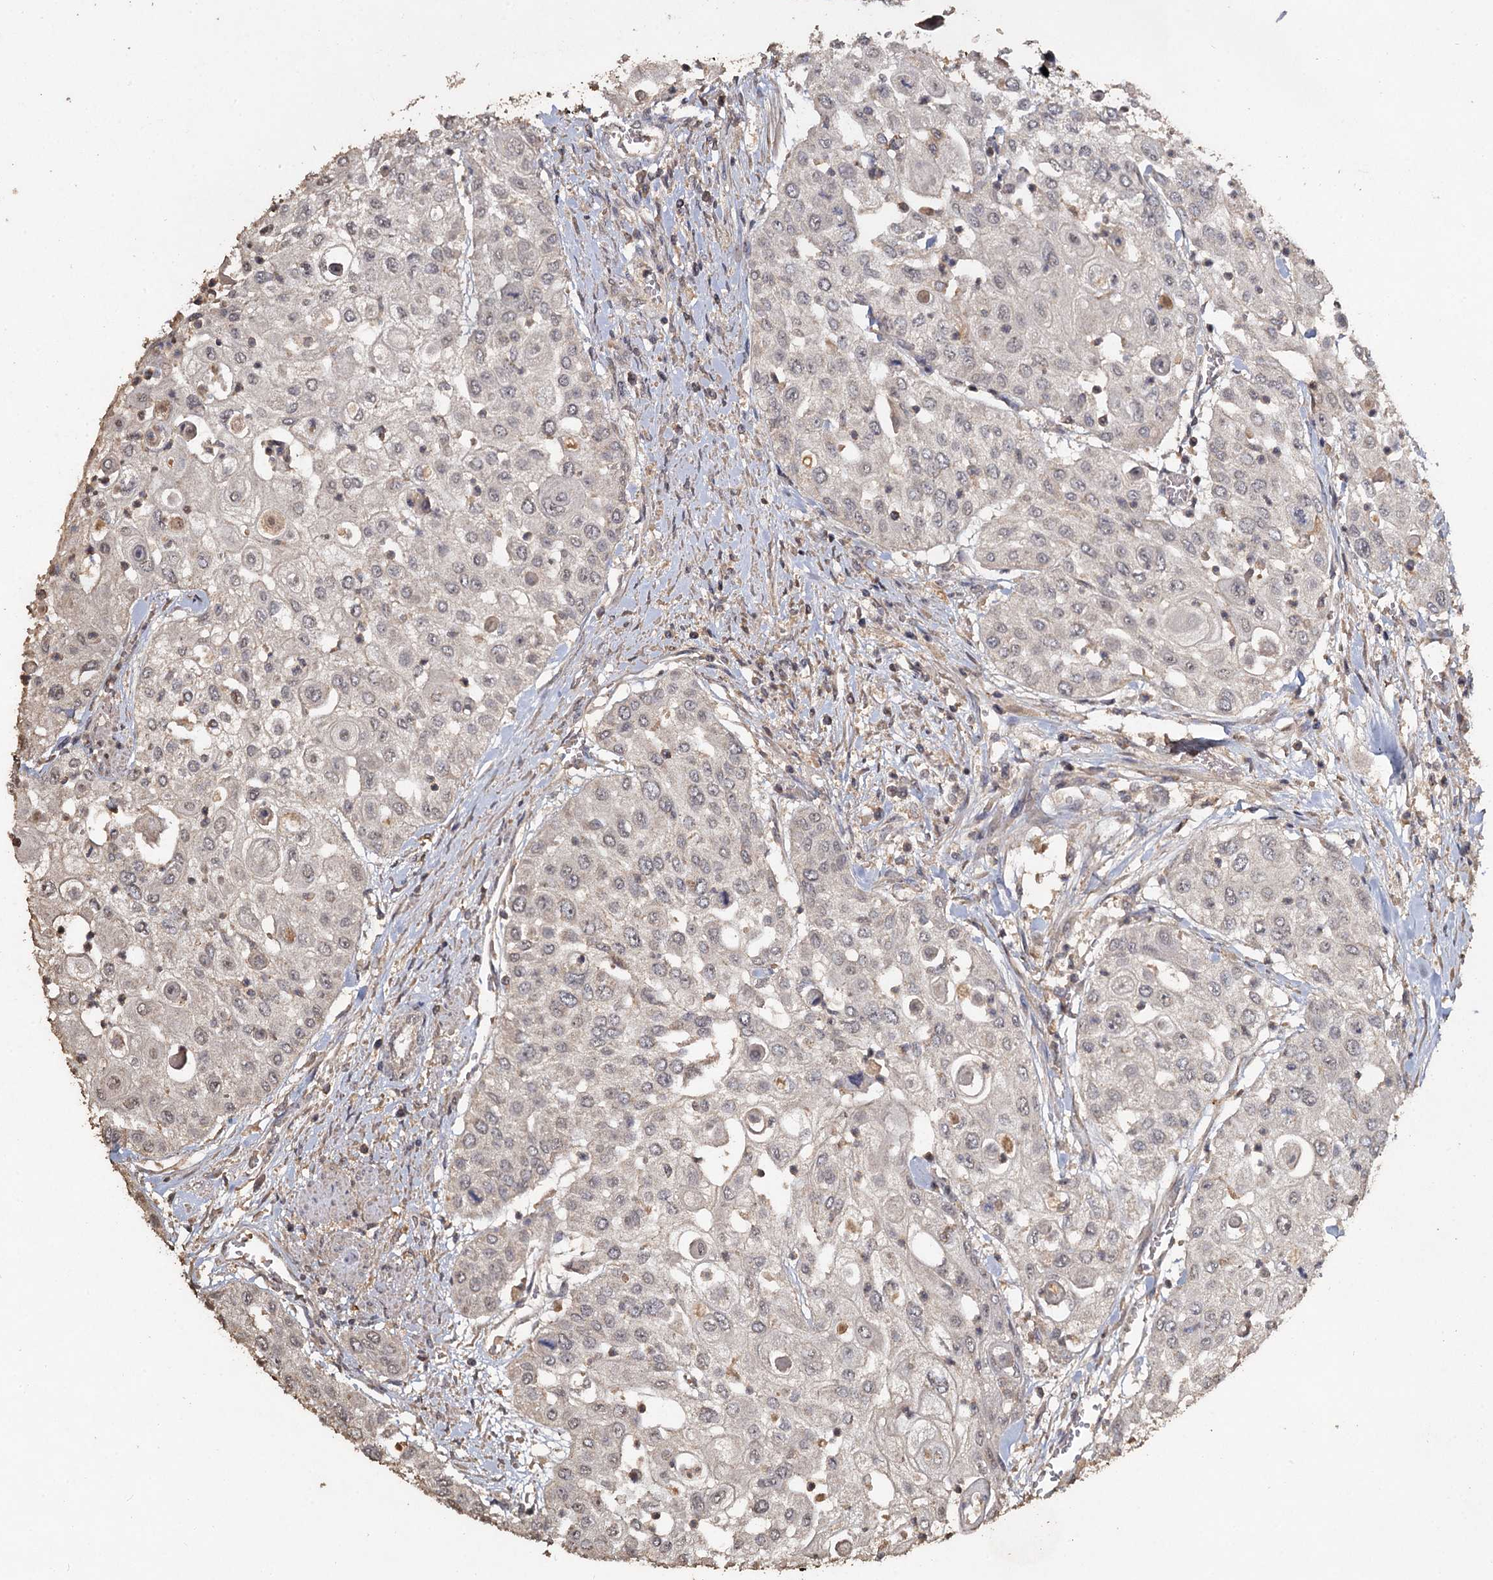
{"staining": {"intensity": "negative", "quantity": "none", "location": "none"}, "tissue": "urothelial cancer", "cell_type": "Tumor cells", "image_type": "cancer", "snomed": [{"axis": "morphology", "description": "Urothelial carcinoma, High grade"}, {"axis": "topography", "description": "Urinary bladder"}], "caption": "Tumor cells show no significant staining in high-grade urothelial carcinoma.", "gene": "CCDC61", "patient": {"sex": "female", "age": 79}}